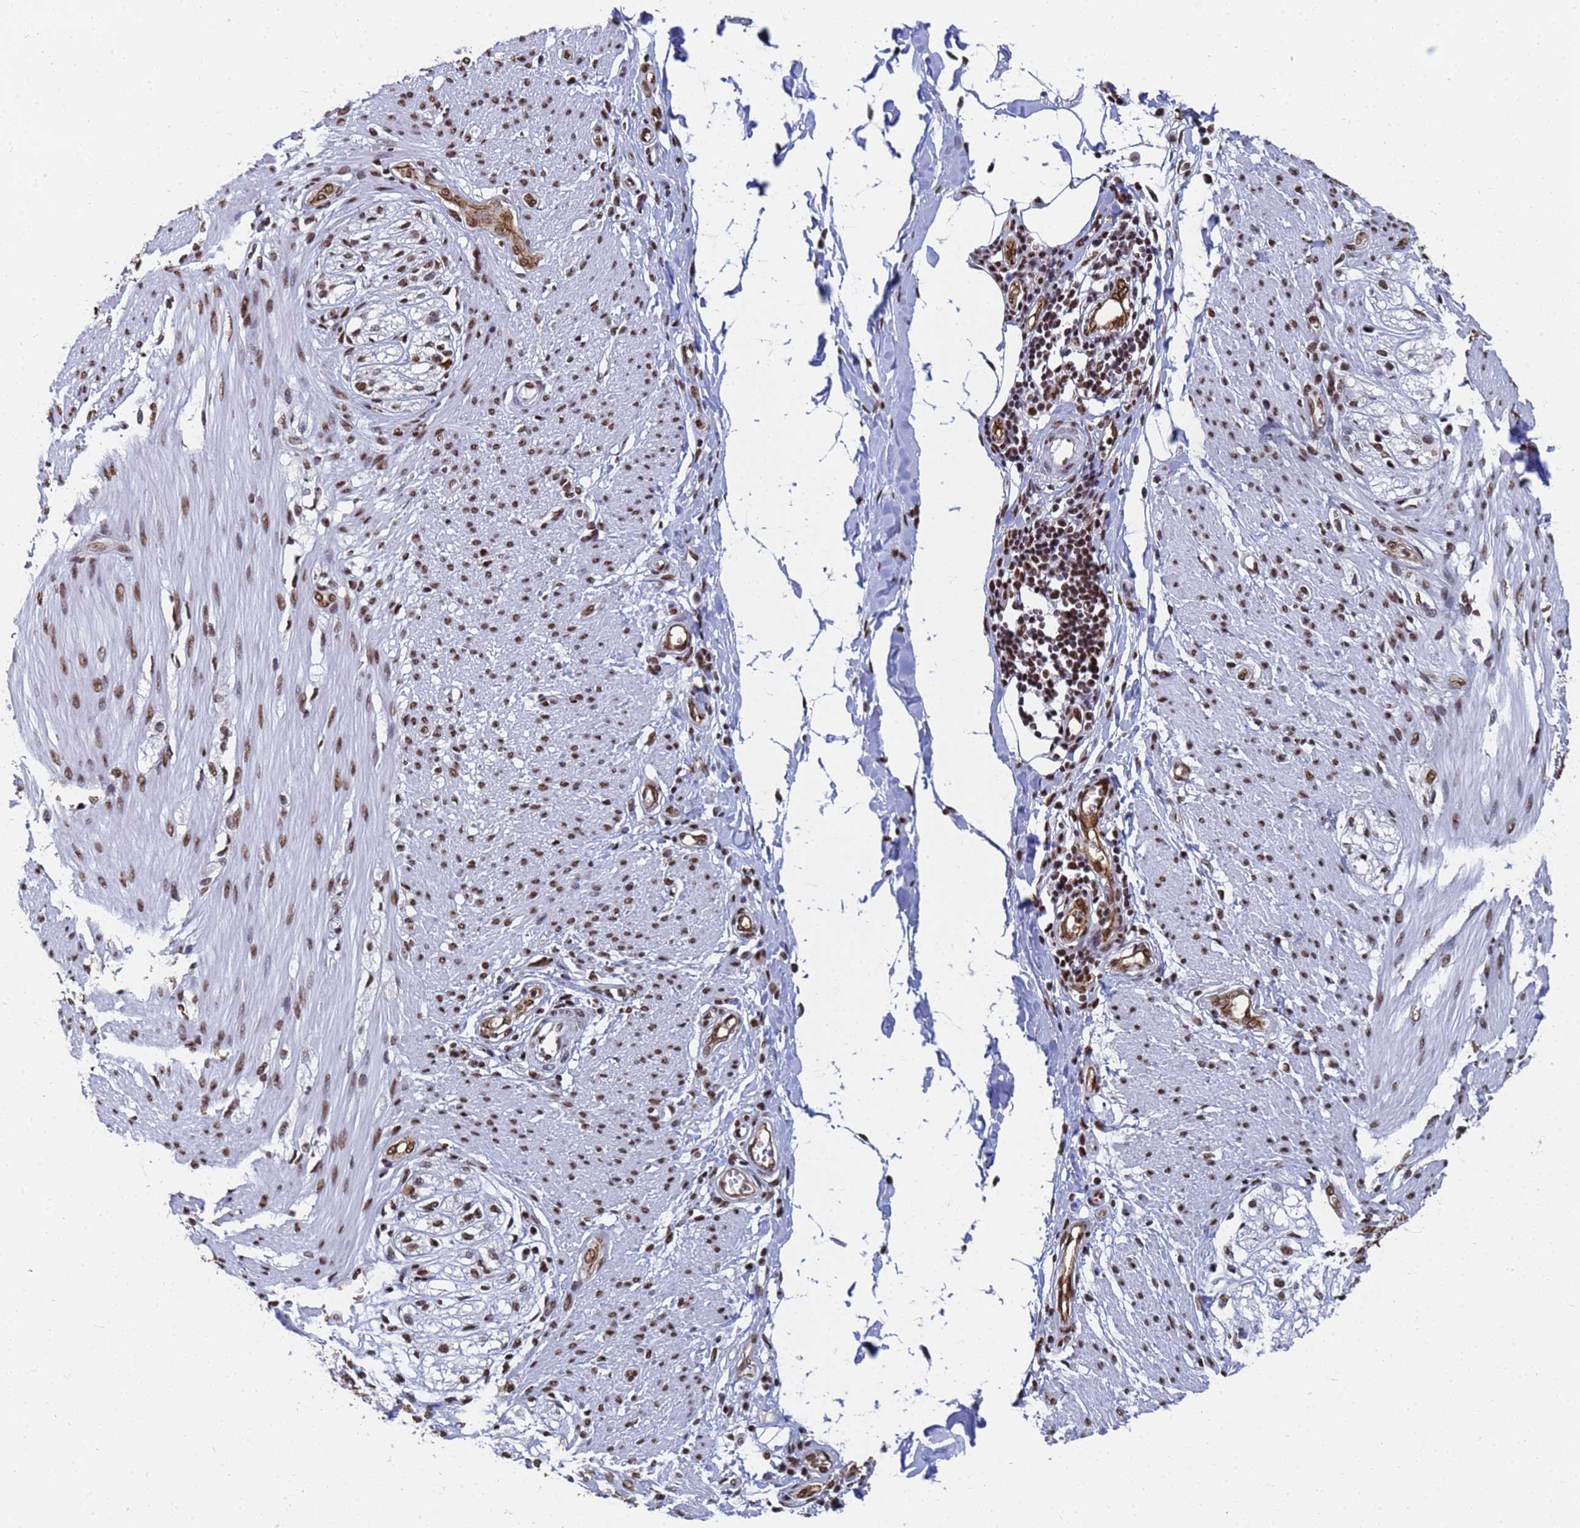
{"staining": {"intensity": "moderate", "quantity": ">75%", "location": "nuclear"}, "tissue": "smooth muscle", "cell_type": "Smooth muscle cells", "image_type": "normal", "snomed": [{"axis": "morphology", "description": "Normal tissue, NOS"}, {"axis": "morphology", "description": "Adenocarcinoma, NOS"}, {"axis": "topography", "description": "Colon"}, {"axis": "topography", "description": "Peripheral nerve tissue"}], "caption": "An image of smooth muscle stained for a protein displays moderate nuclear brown staining in smooth muscle cells.", "gene": "RAVER2", "patient": {"sex": "male", "age": 14}}